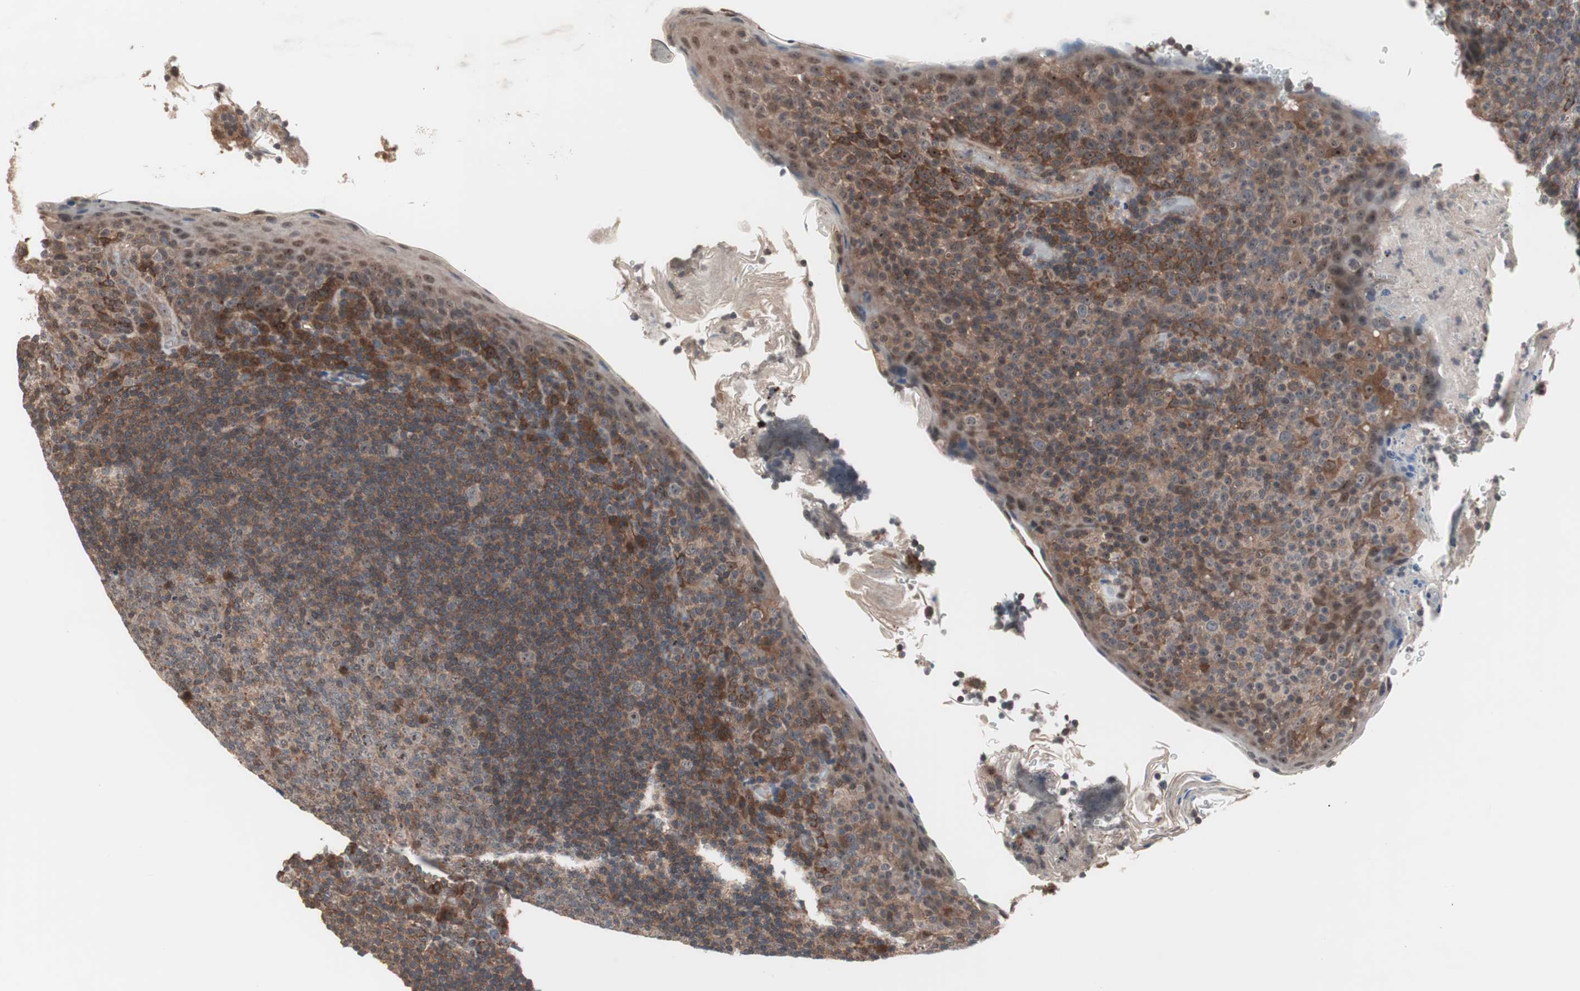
{"staining": {"intensity": "weak", "quantity": "25%-75%", "location": "cytoplasmic/membranous"}, "tissue": "tonsil", "cell_type": "Germinal center cells", "image_type": "normal", "snomed": [{"axis": "morphology", "description": "Normal tissue, NOS"}, {"axis": "topography", "description": "Tonsil"}], "caption": "Immunohistochemical staining of normal human tonsil demonstrates 25%-75% levels of weak cytoplasmic/membranous protein positivity in about 25%-75% of germinal center cells.", "gene": "IRS1", "patient": {"sex": "male", "age": 17}}